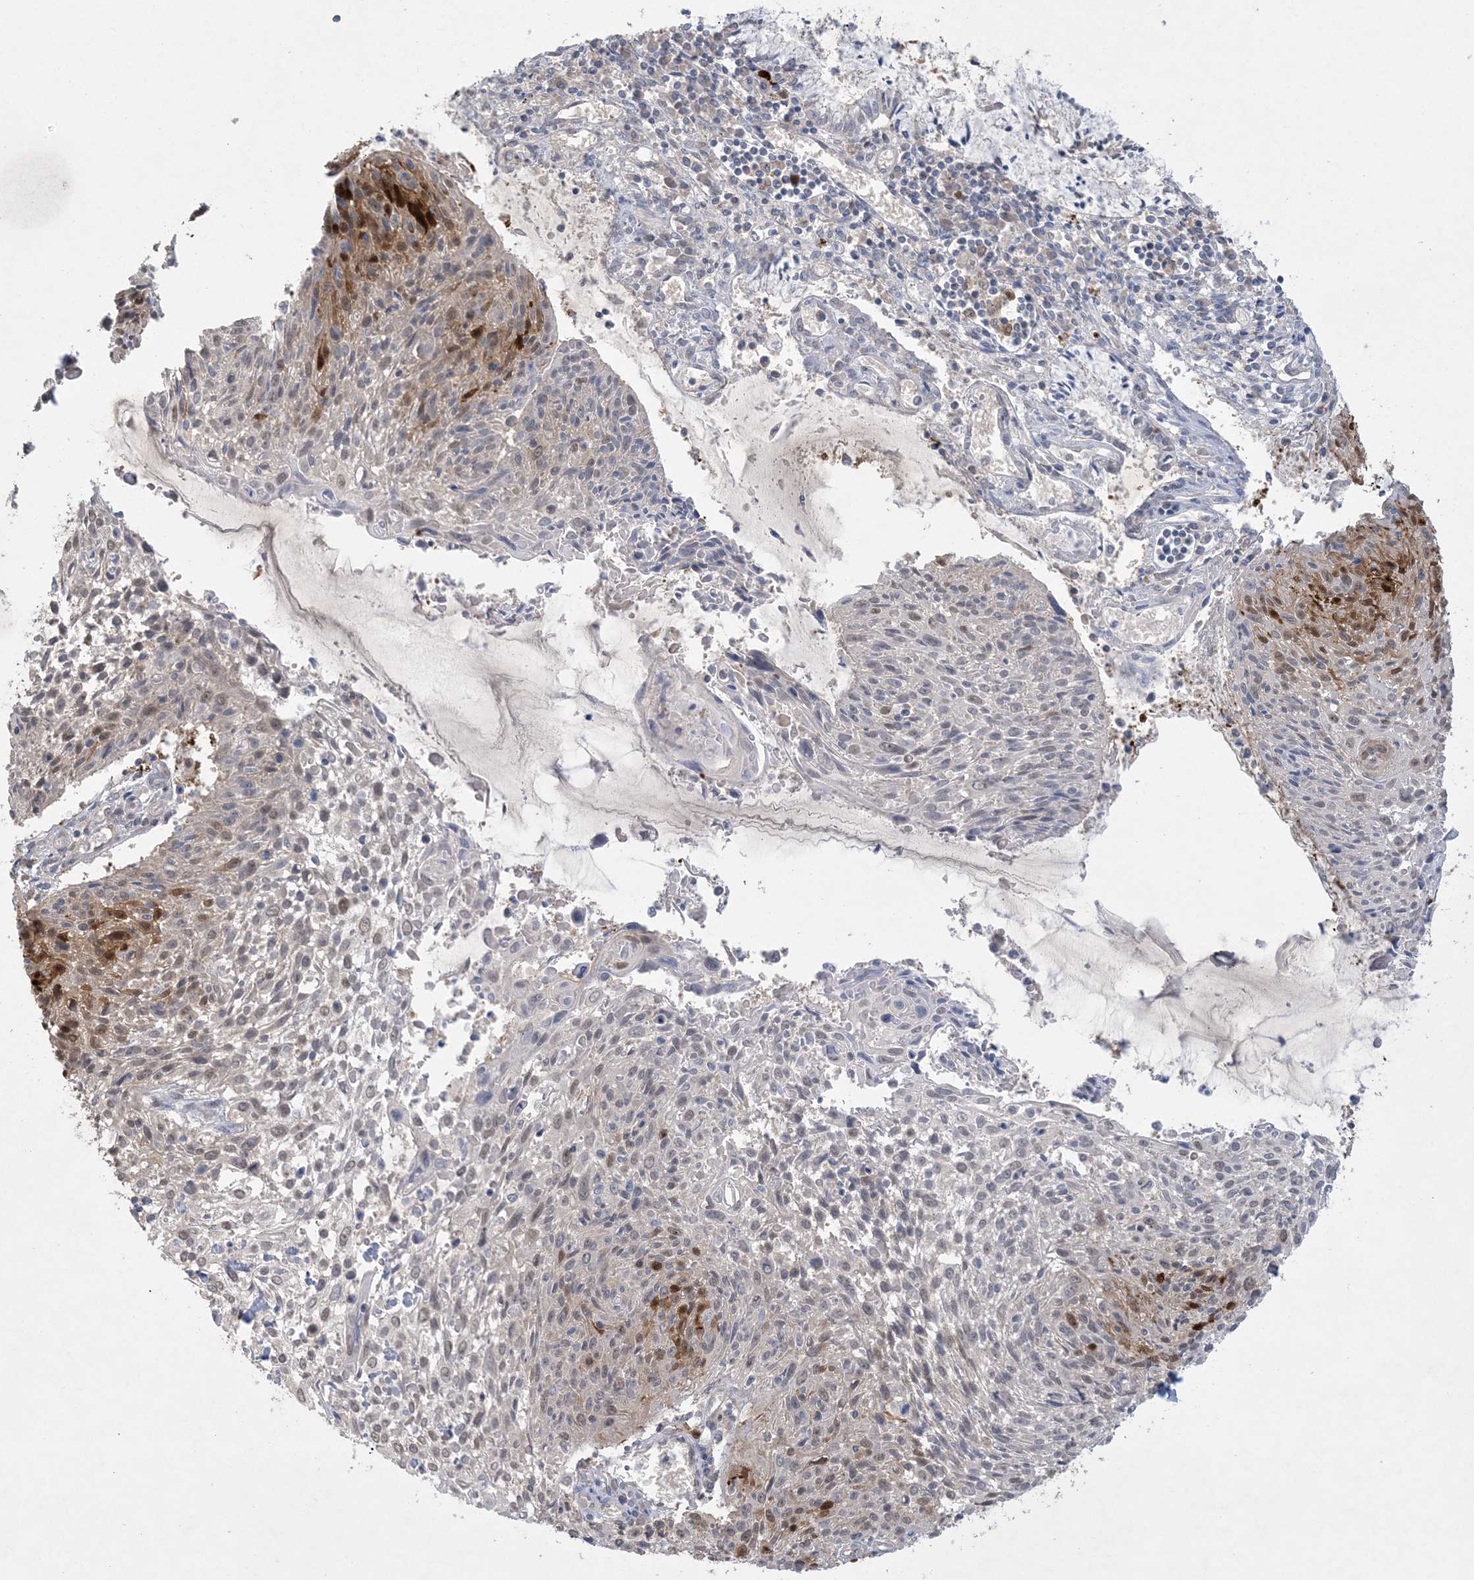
{"staining": {"intensity": "moderate", "quantity": "<25%", "location": "cytoplasmic/membranous,nuclear"}, "tissue": "cervical cancer", "cell_type": "Tumor cells", "image_type": "cancer", "snomed": [{"axis": "morphology", "description": "Squamous cell carcinoma, NOS"}, {"axis": "topography", "description": "Cervix"}], "caption": "High-power microscopy captured an immunohistochemistry (IHC) micrograph of cervical cancer (squamous cell carcinoma), revealing moderate cytoplasmic/membranous and nuclear expression in approximately <25% of tumor cells. Immunohistochemistry (ihc) stains the protein of interest in brown and the nuclei are stained blue.", "gene": "HMGCS1", "patient": {"sex": "female", "age": 51}}